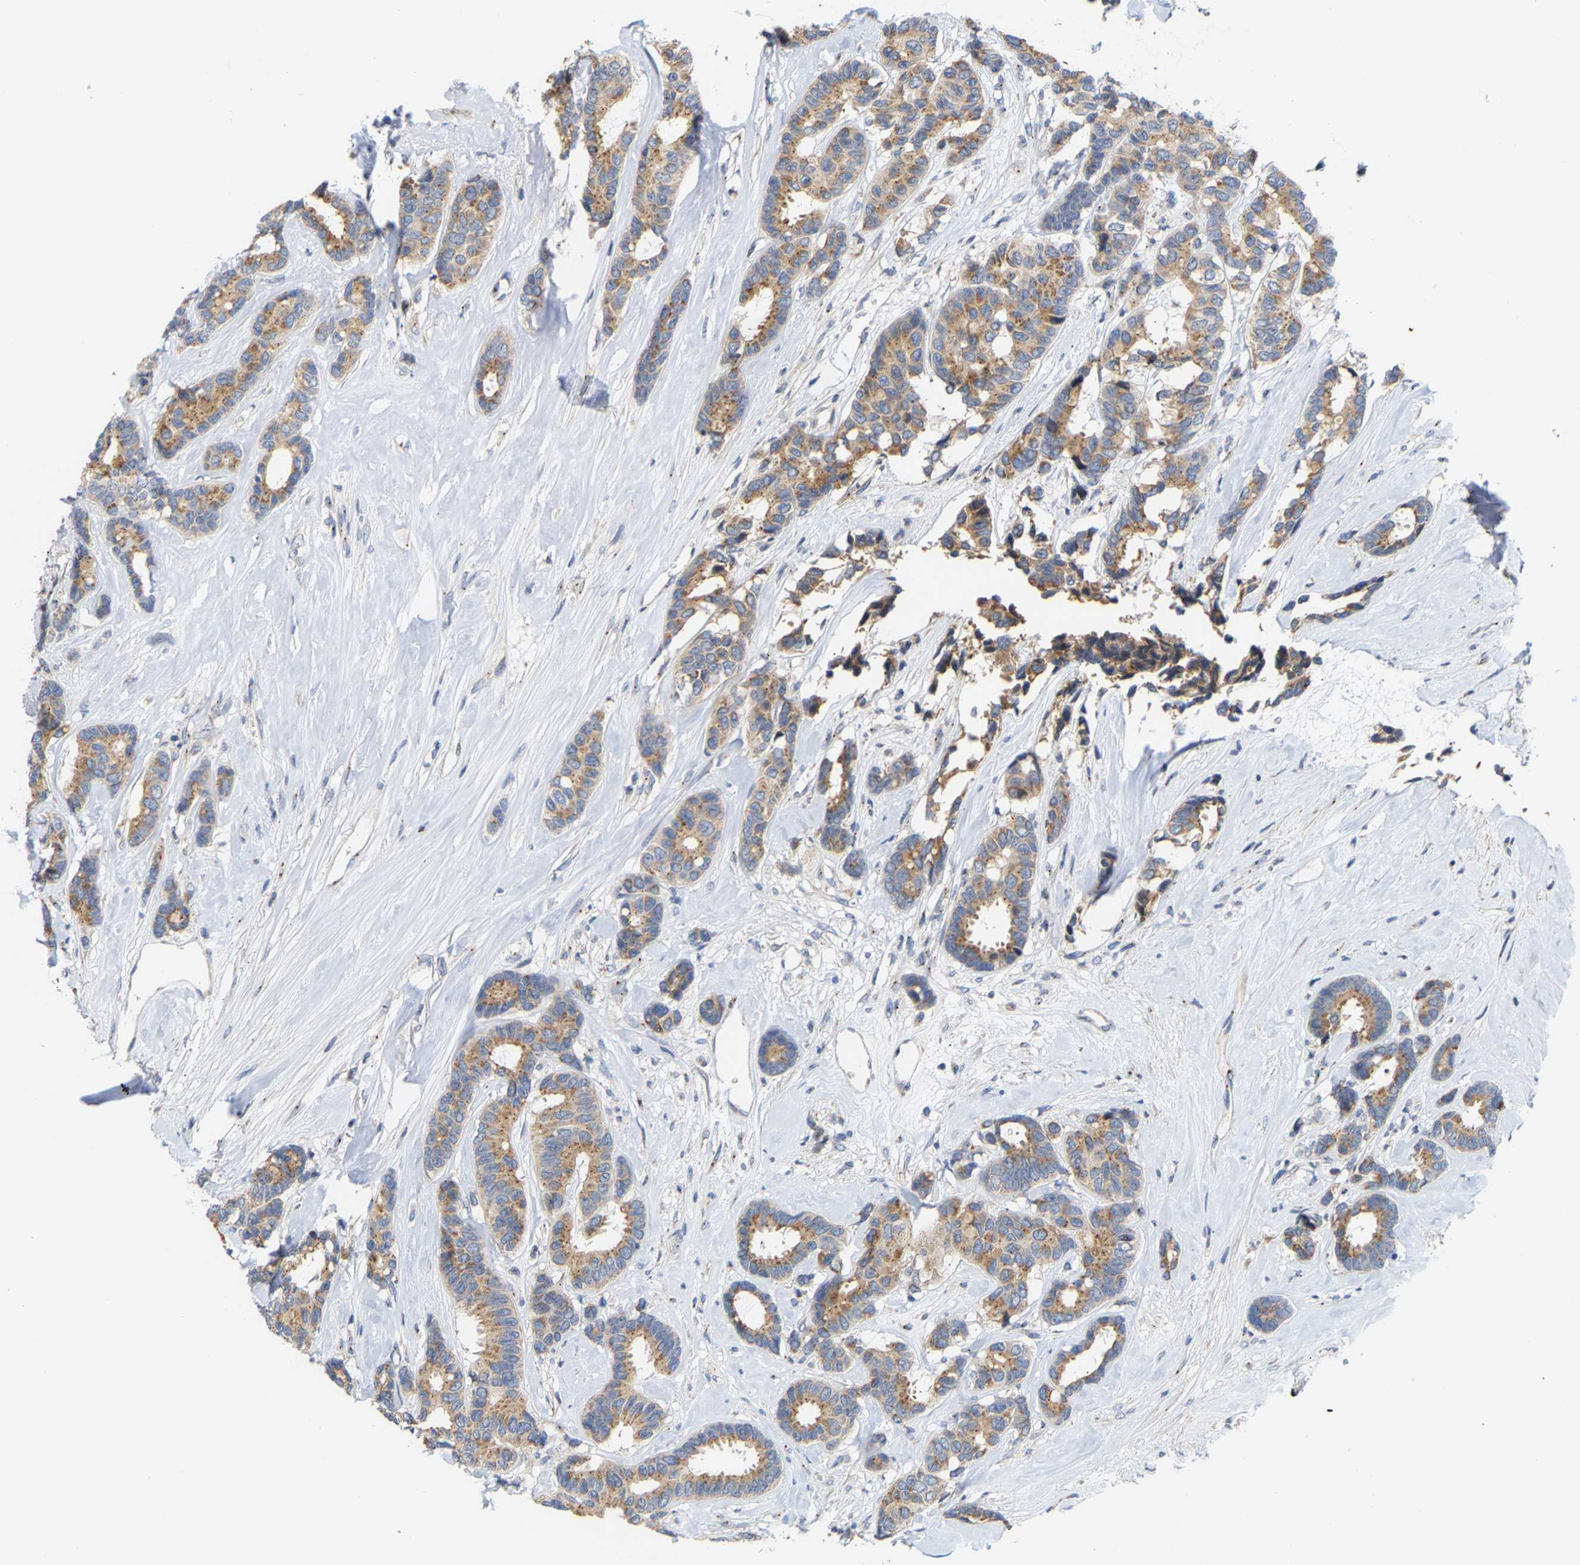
{"staining": {"intensity": "moderate", "quantity": ">75%", "location": "cytoplasmic/membranous"}, "tissue": "breast cancer", "cell_type": "Tumor cells", "image_type": "cancer", "snomed": [{"axis": "morphology", "description": "Duct carcinoma"}, {"axis": "topography", "description": "Breast"}], "caption": "Approximately >75% of tumor cells in human breast cancer display moderate cytoplasmic/membranous protein staining as visualized by brown immunohistochemical staining.", "gene": "PCNT", "patient": {"sex": "female", "age": 87}}